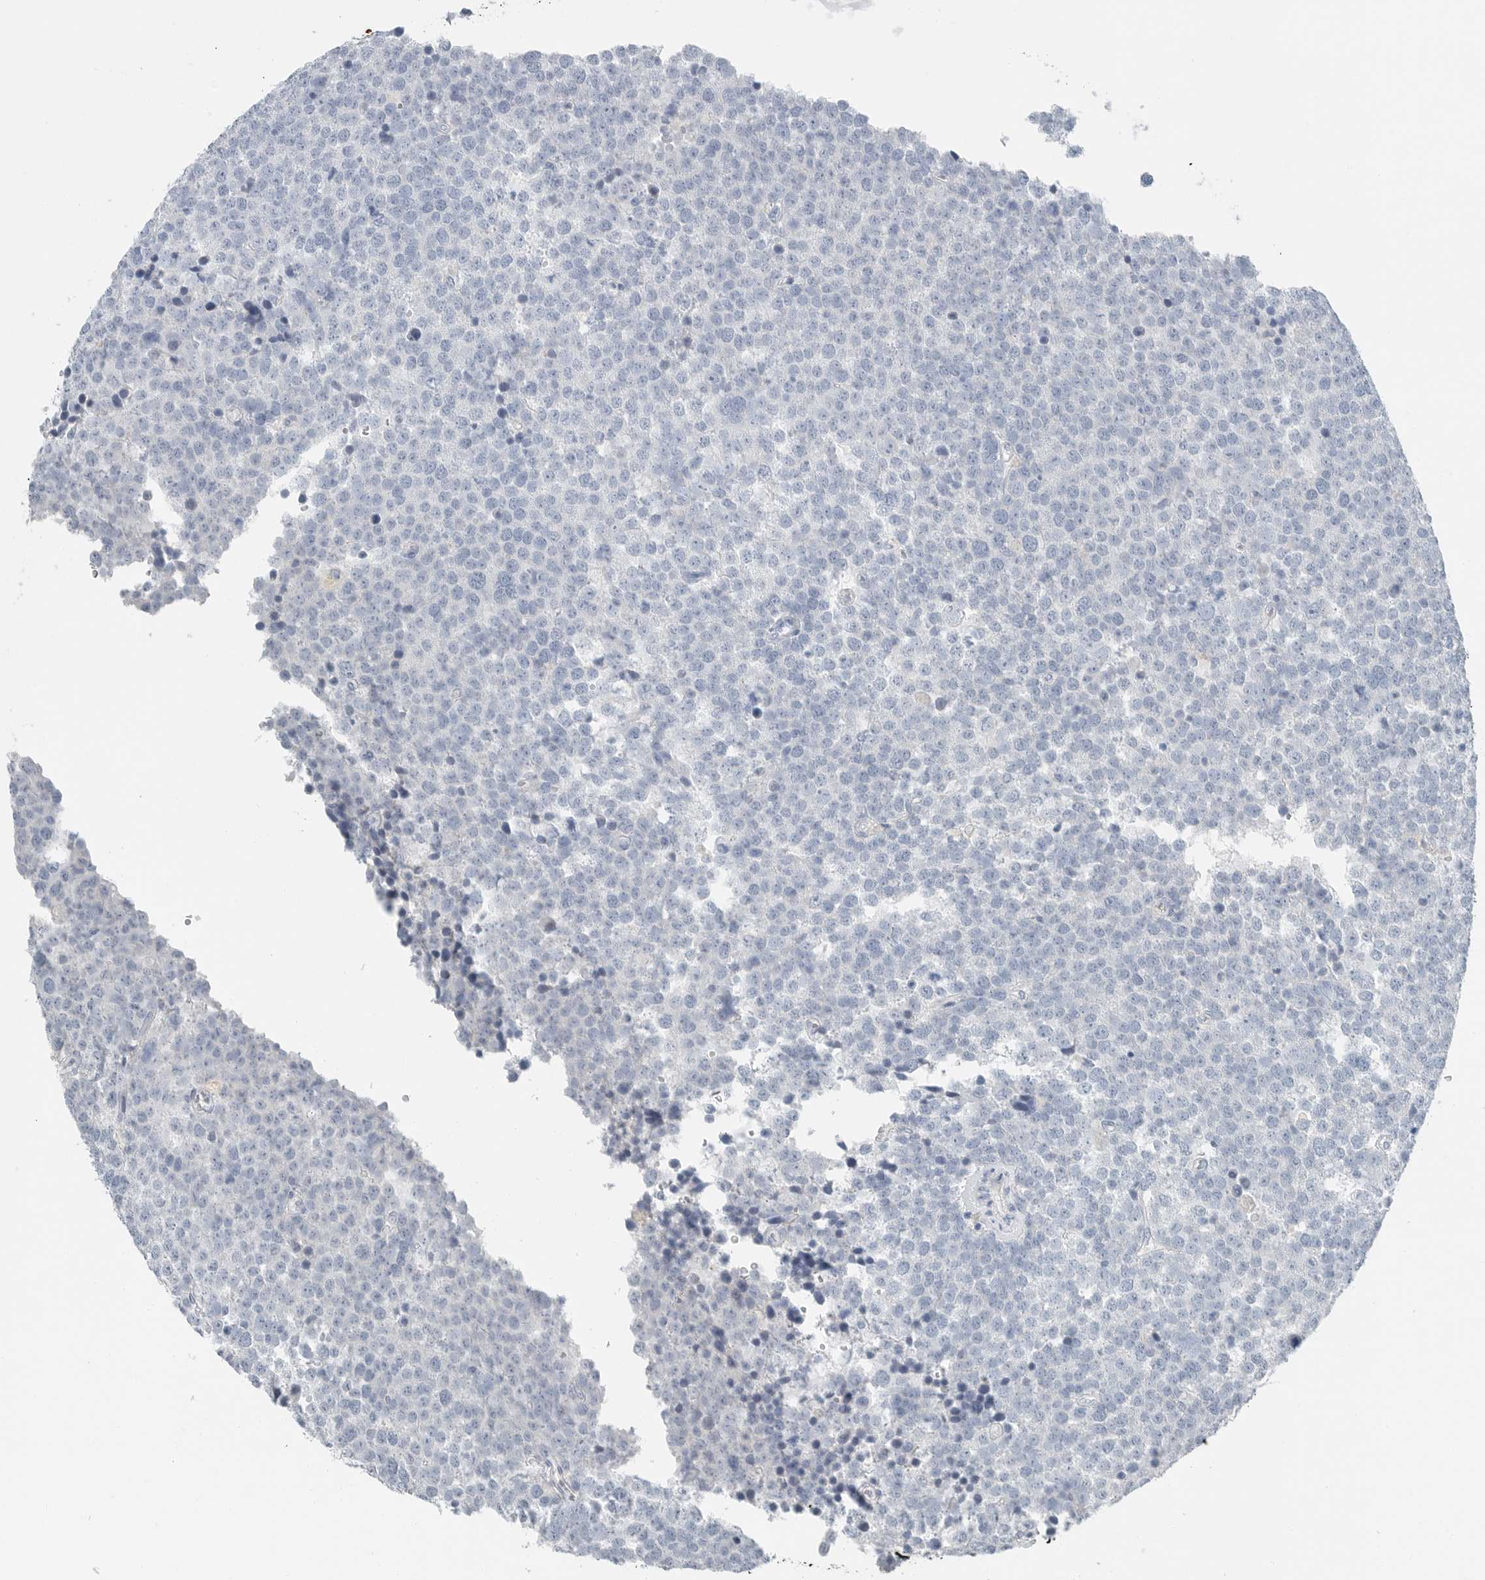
{"staining": {"intensity": "negative", "quantity": "none", "location": "none"}, "tissue": "testis cancer", "cell_type": "Tumor cells", "image_type": "cancer", "snomed": [{"axis": "morphology", "description": "Seminoma, NOS"}, {"axis": "topography", "description": "Testis"}], "caption": "A histopathology image of human testis cancer (seminoma) is negative for staining in tumor cells.", "gene": "SERPINB7", "patient": {"sex": "male", "age": 71}}